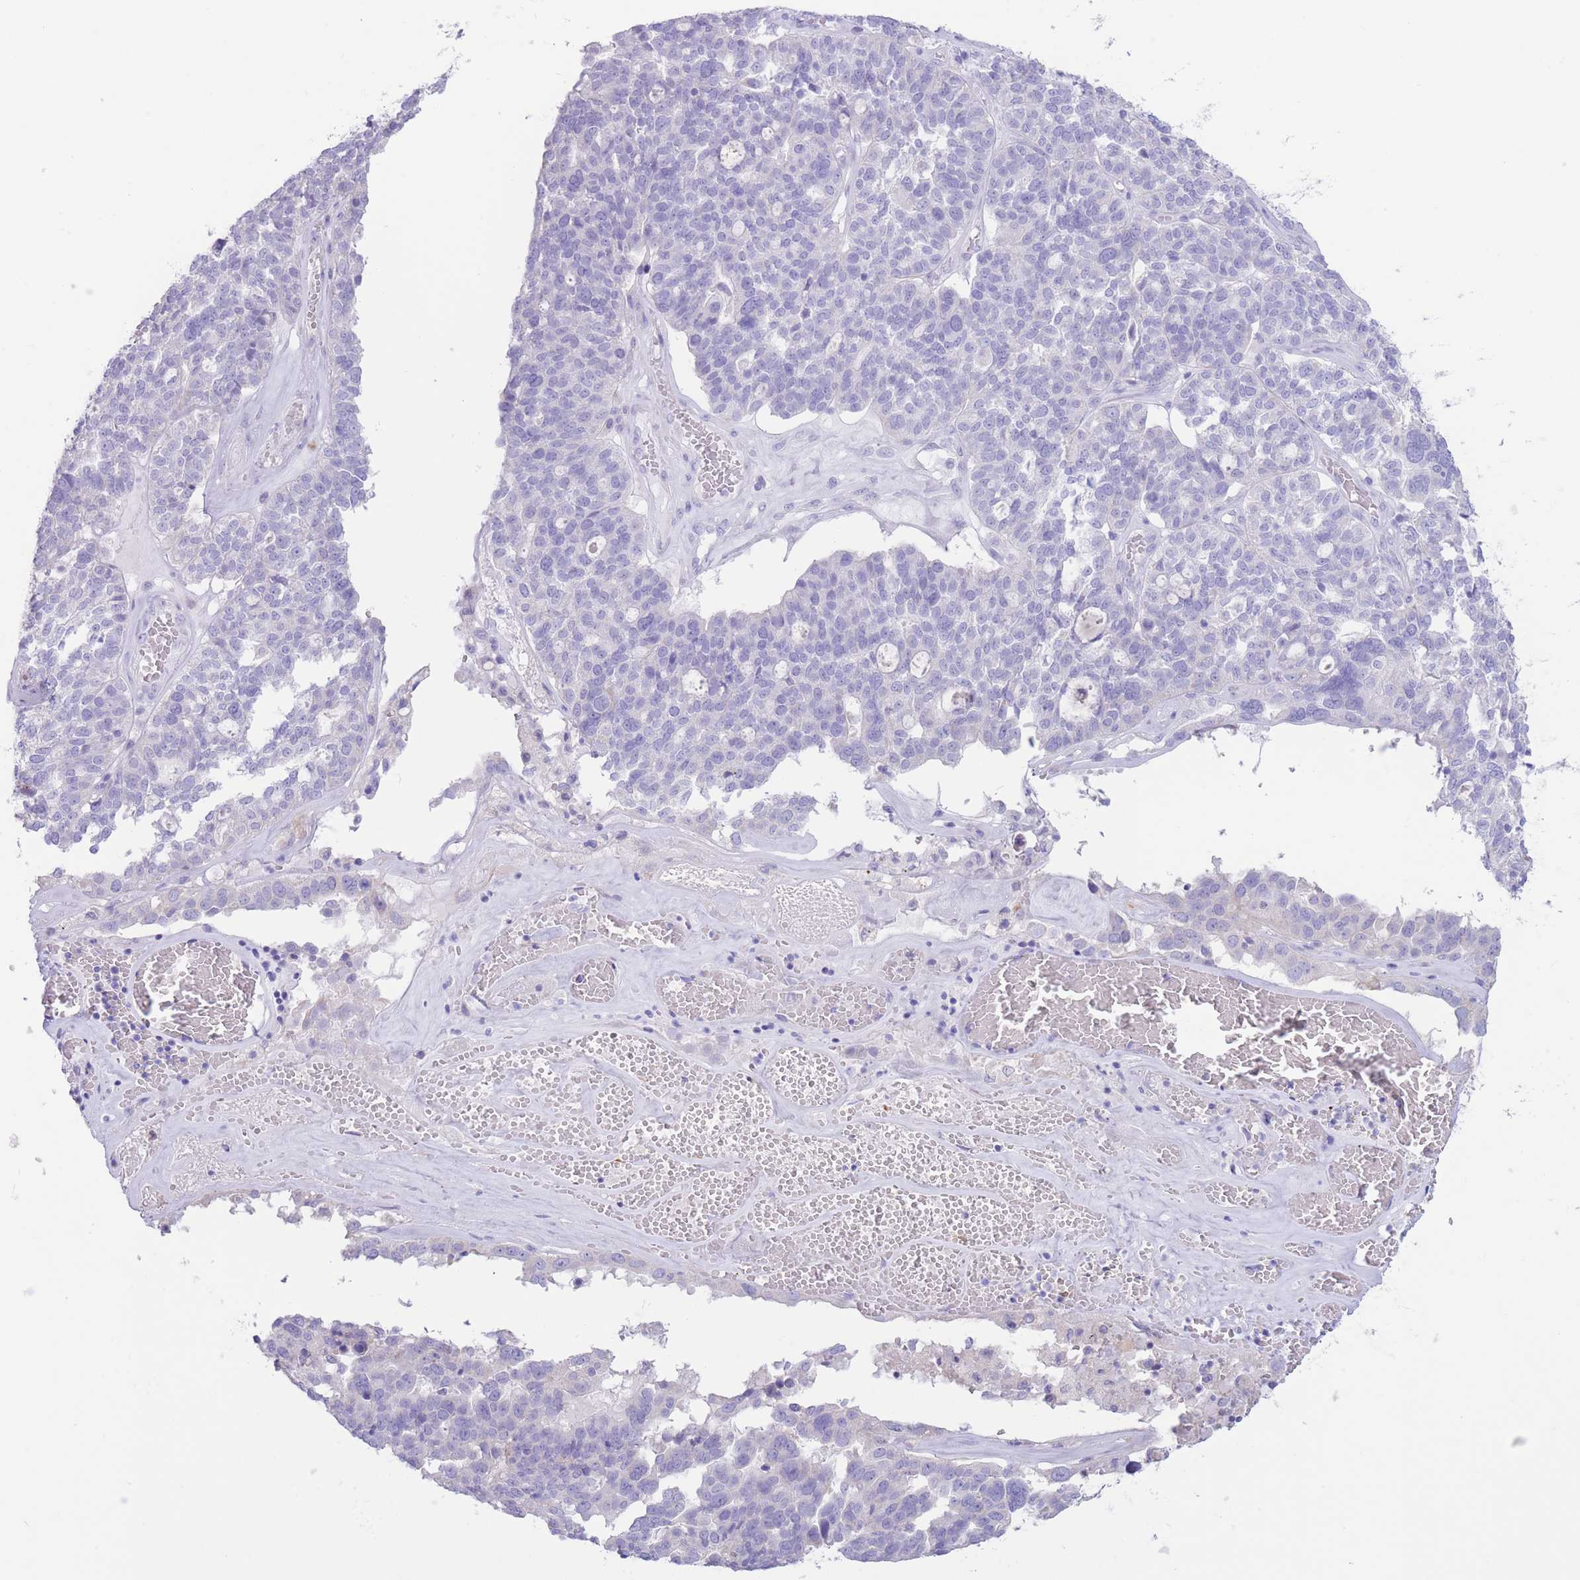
{"staining": {"intensity": "negative", "quantity": "none", "location": "none"}, "tissue": "ovarian cancer", "cell_type": "Tumor cells", "image_type": "cancer", "snomed": [{"axis": "morphology", "description": "Cystadenocarcinoma, serous, NOS"}, {"axis": "topography", "description": "Ovary"}], "caption": "Immunohistochemistry photomicrograph of neoplastic tissue: human serous cystadenocarcinoma (ovarian) stained with DAB demonstrates no significant protein staining in tumor cells.", "gene": "FAH", "patient": {"sex": "female", "age": 59}}